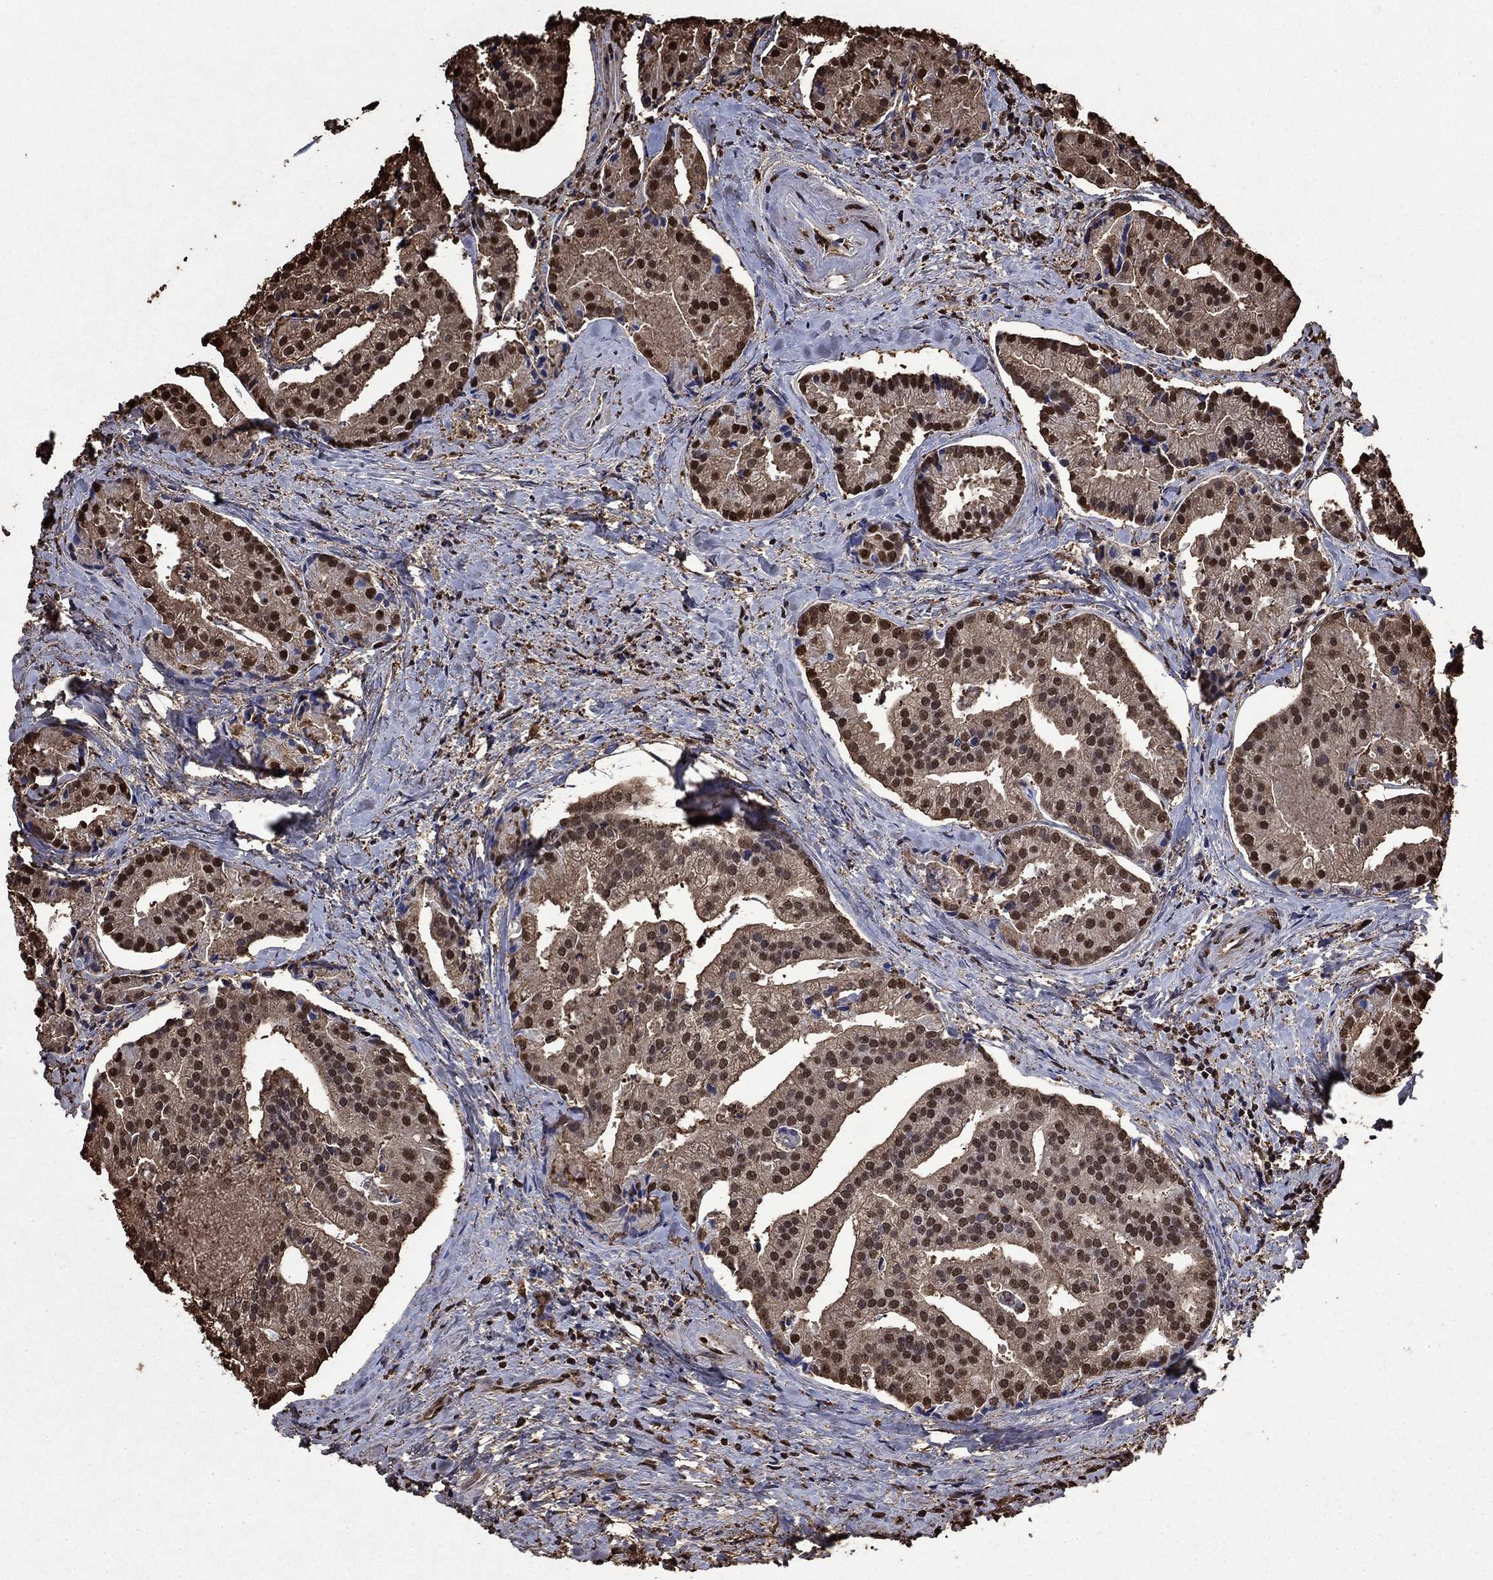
{"staining": {"intensity": "moderate", "quantity": "25%-75%", "location": "nuclear"}, "tissue": "prostate cancer", "cell_type": "Tumor cells", "image_type": "cancer", "snomed": [{"axis": "morphology", "description": "Adenocarcinoma, NOS"}, {"axis": "topography", "description": "Prostate and seminal vesicle, NOS"}, {"axis": "topography", "description": "Prostate"}], "caption": "This micrograph exhibits immunohistochemistry staining of human prostate adenocarcinoma, with medium moderate nuclear positivity in about 25%-75% of tumor cells.", "gene": "GAPDH", "patient": {"sex": "male", "age": 44}}